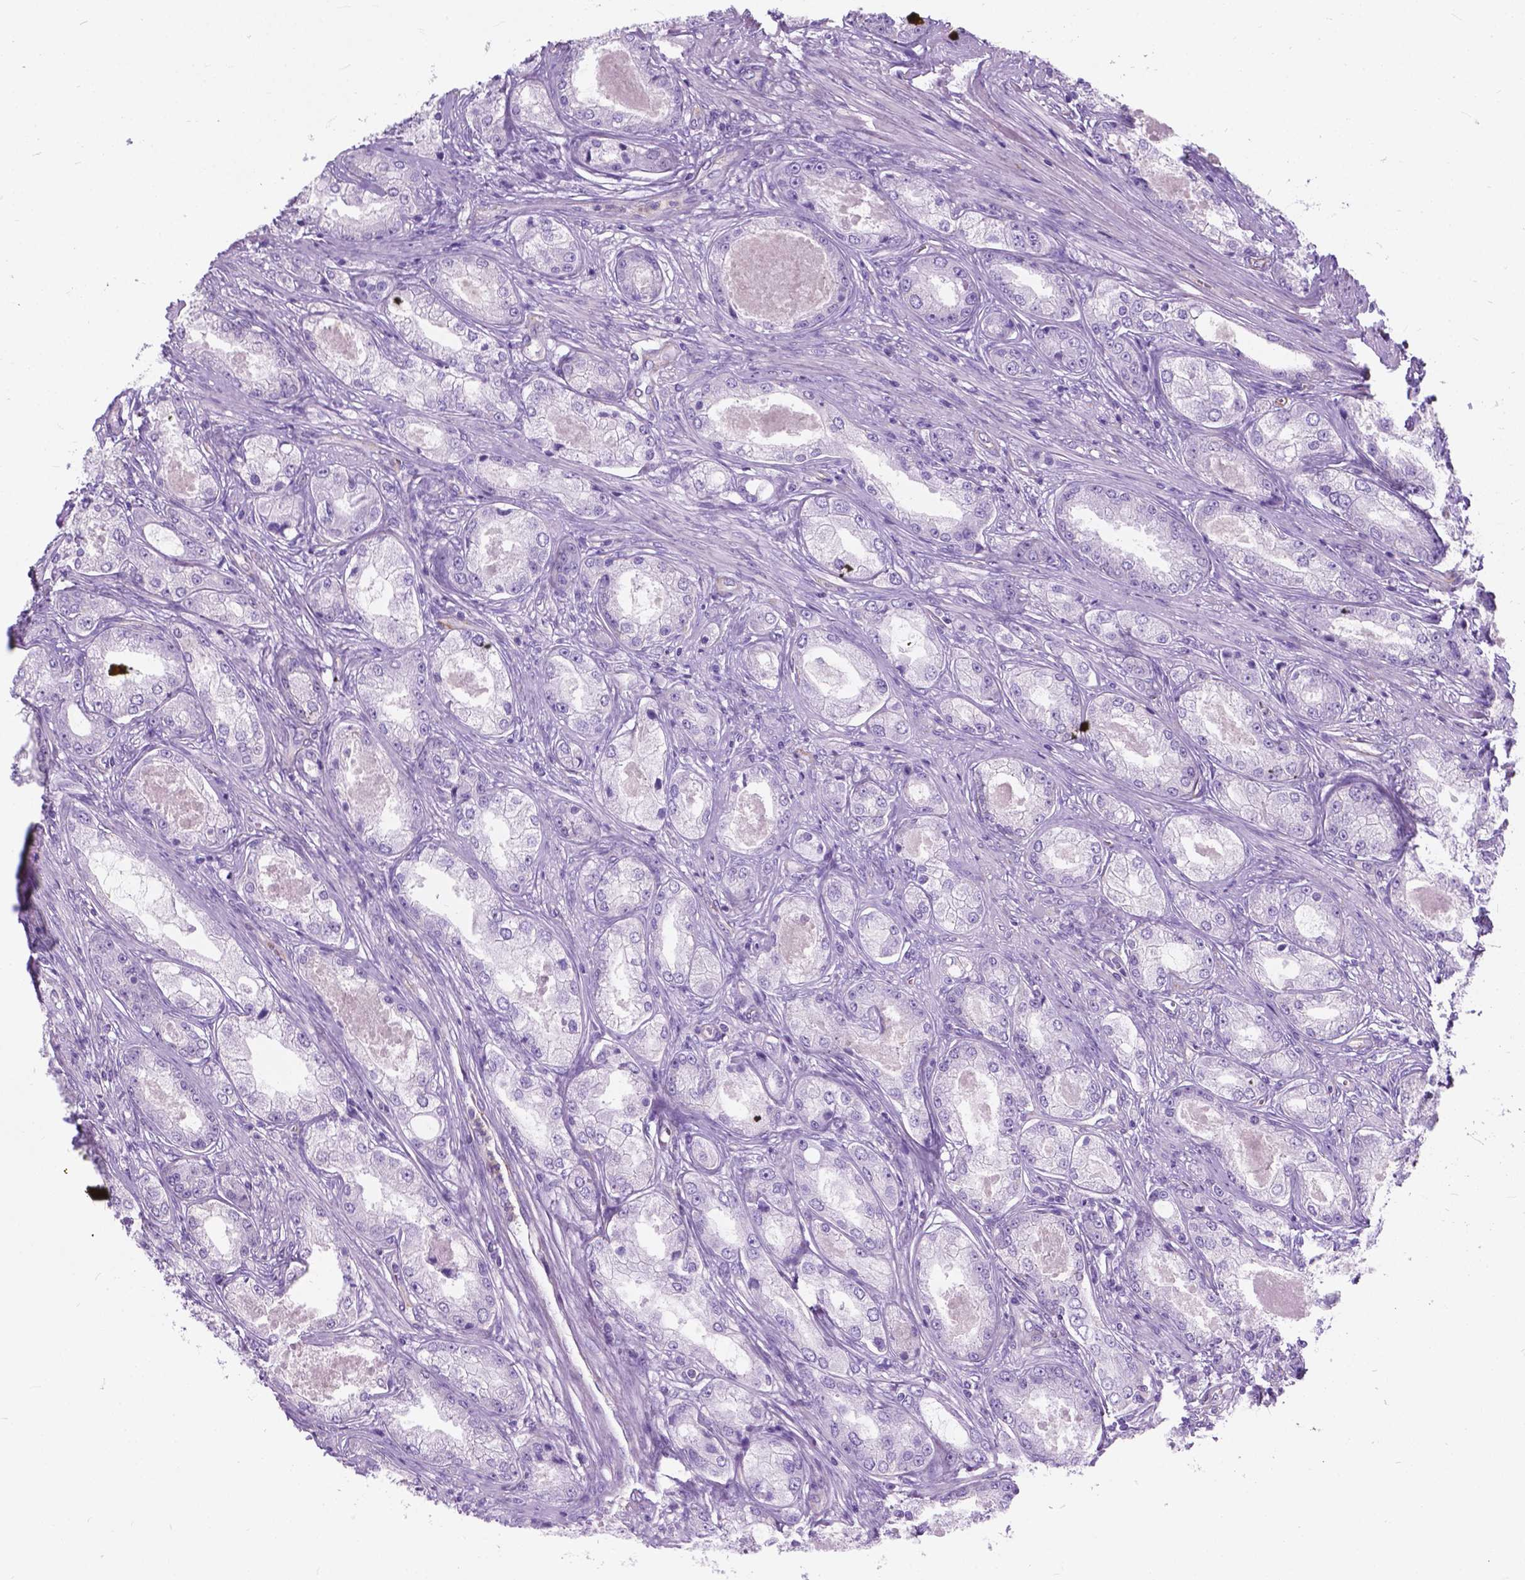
{"staining": {"intensity": "negative", "quantity": "none", "location": "none"}, "tissue": "prostate cancer", "cell_type": "Tumor cells", "image_type": "cancer", "snomed": [{"axis": "morphology", "description": "Adenocarcinoma, Low grade"}, {"axis": "topography", "description": "Prostate"}], "caption": "Immunohistochemistry (IHC) of prostate cancer exhibits no staining in tumor cells.", "gene": "KIAA0040", "patient": {"sex": "male", "age": 68}}